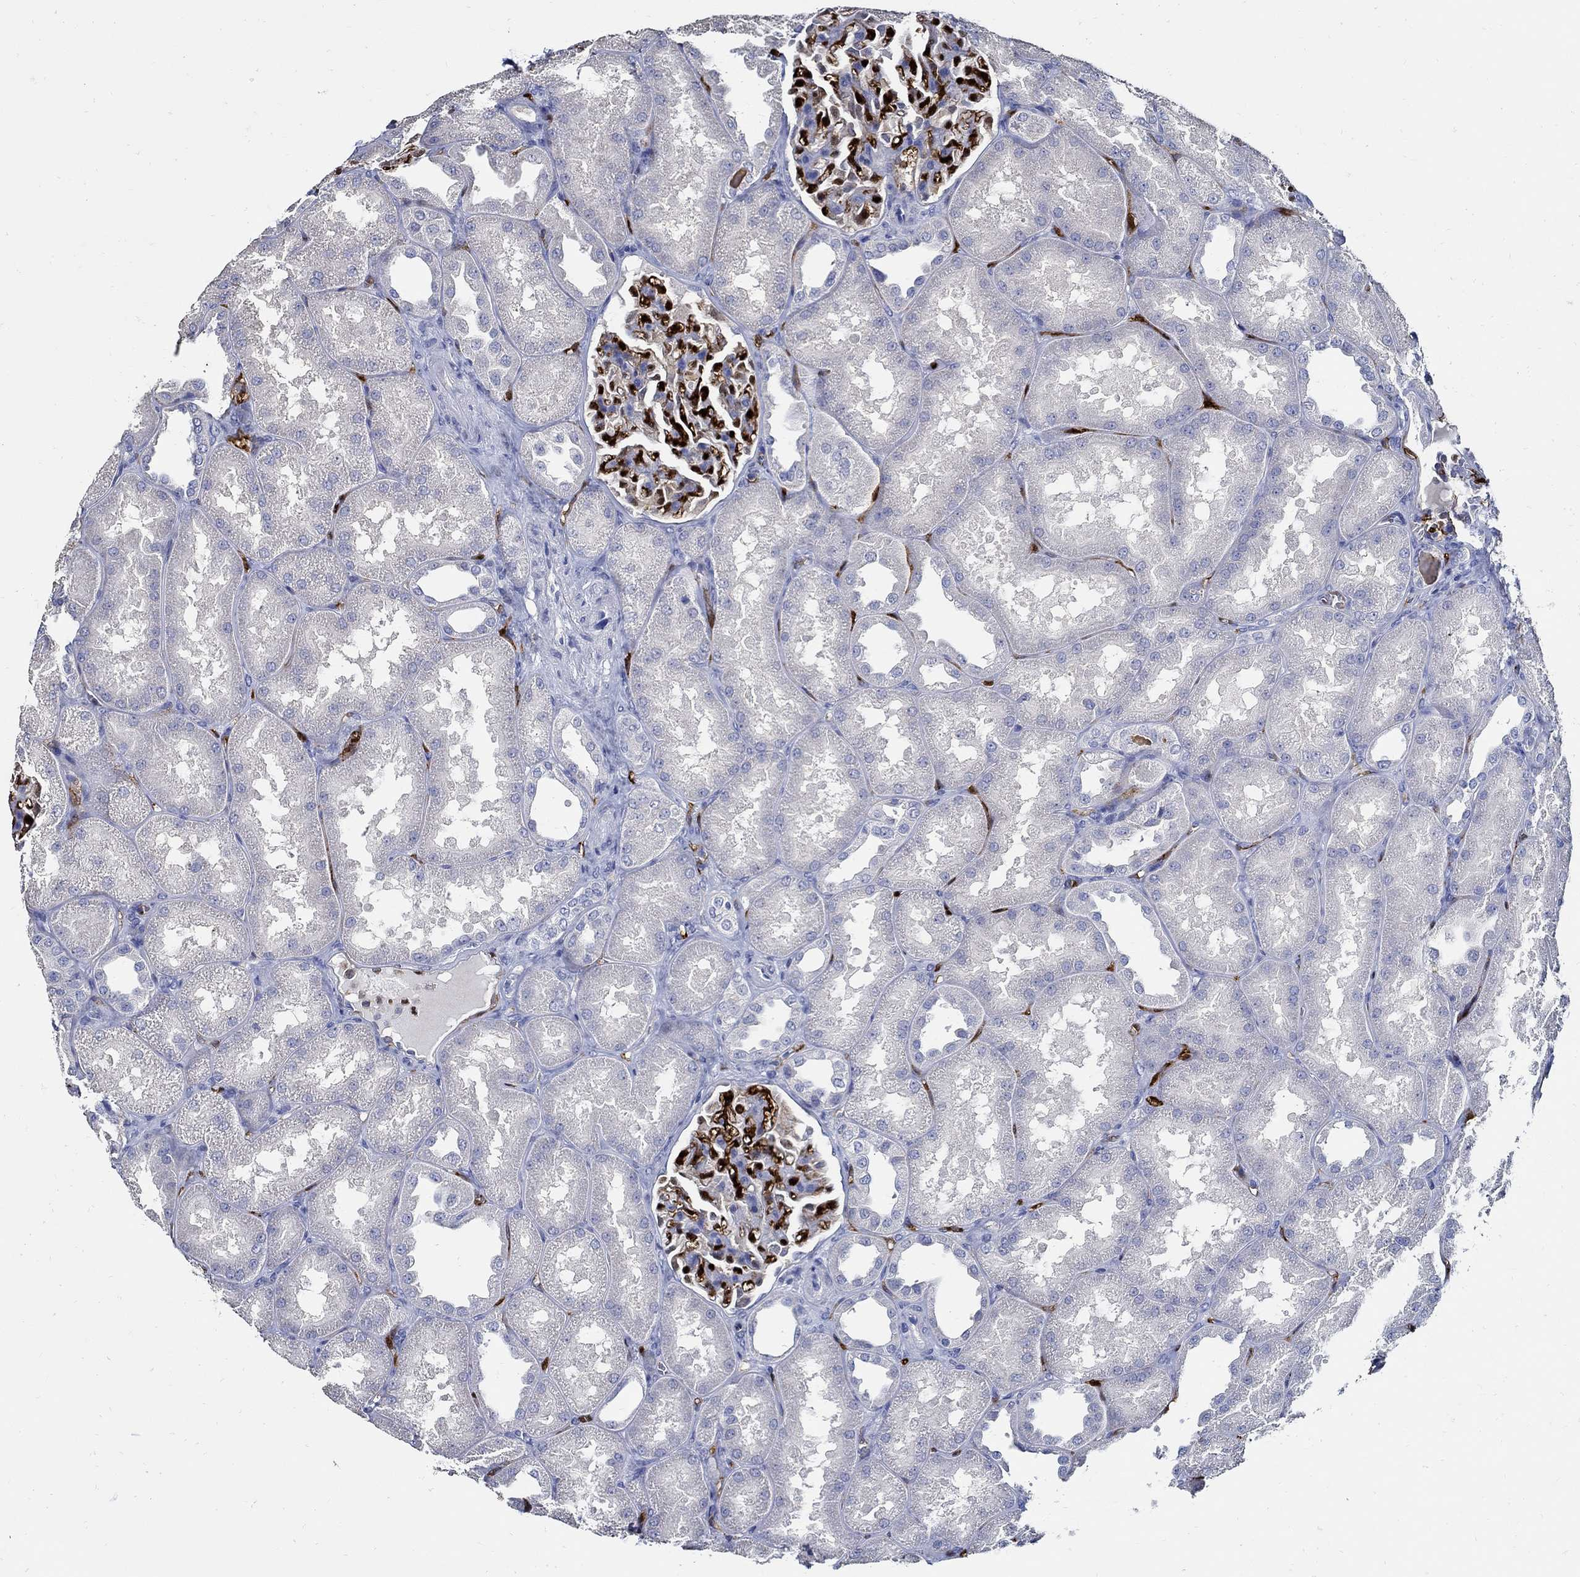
{"staining": {"intensity": "negative", "quantity": "none", "location": "none"}, "tissue": "kidney", "cell_type": "Cells in glomeruli", "image_type": "normal", "snomed": [{"axis": "morphology", "description": "Normal tissue, NOS"}, {"axis": "topography", "description": "Kidney"}], "caption": "This is an immunohistochemistry image of normal kidney. There is no expression in cells in glomeruli.", "gene": "PRX", "patient": {"sex": "male", "age": 61}}